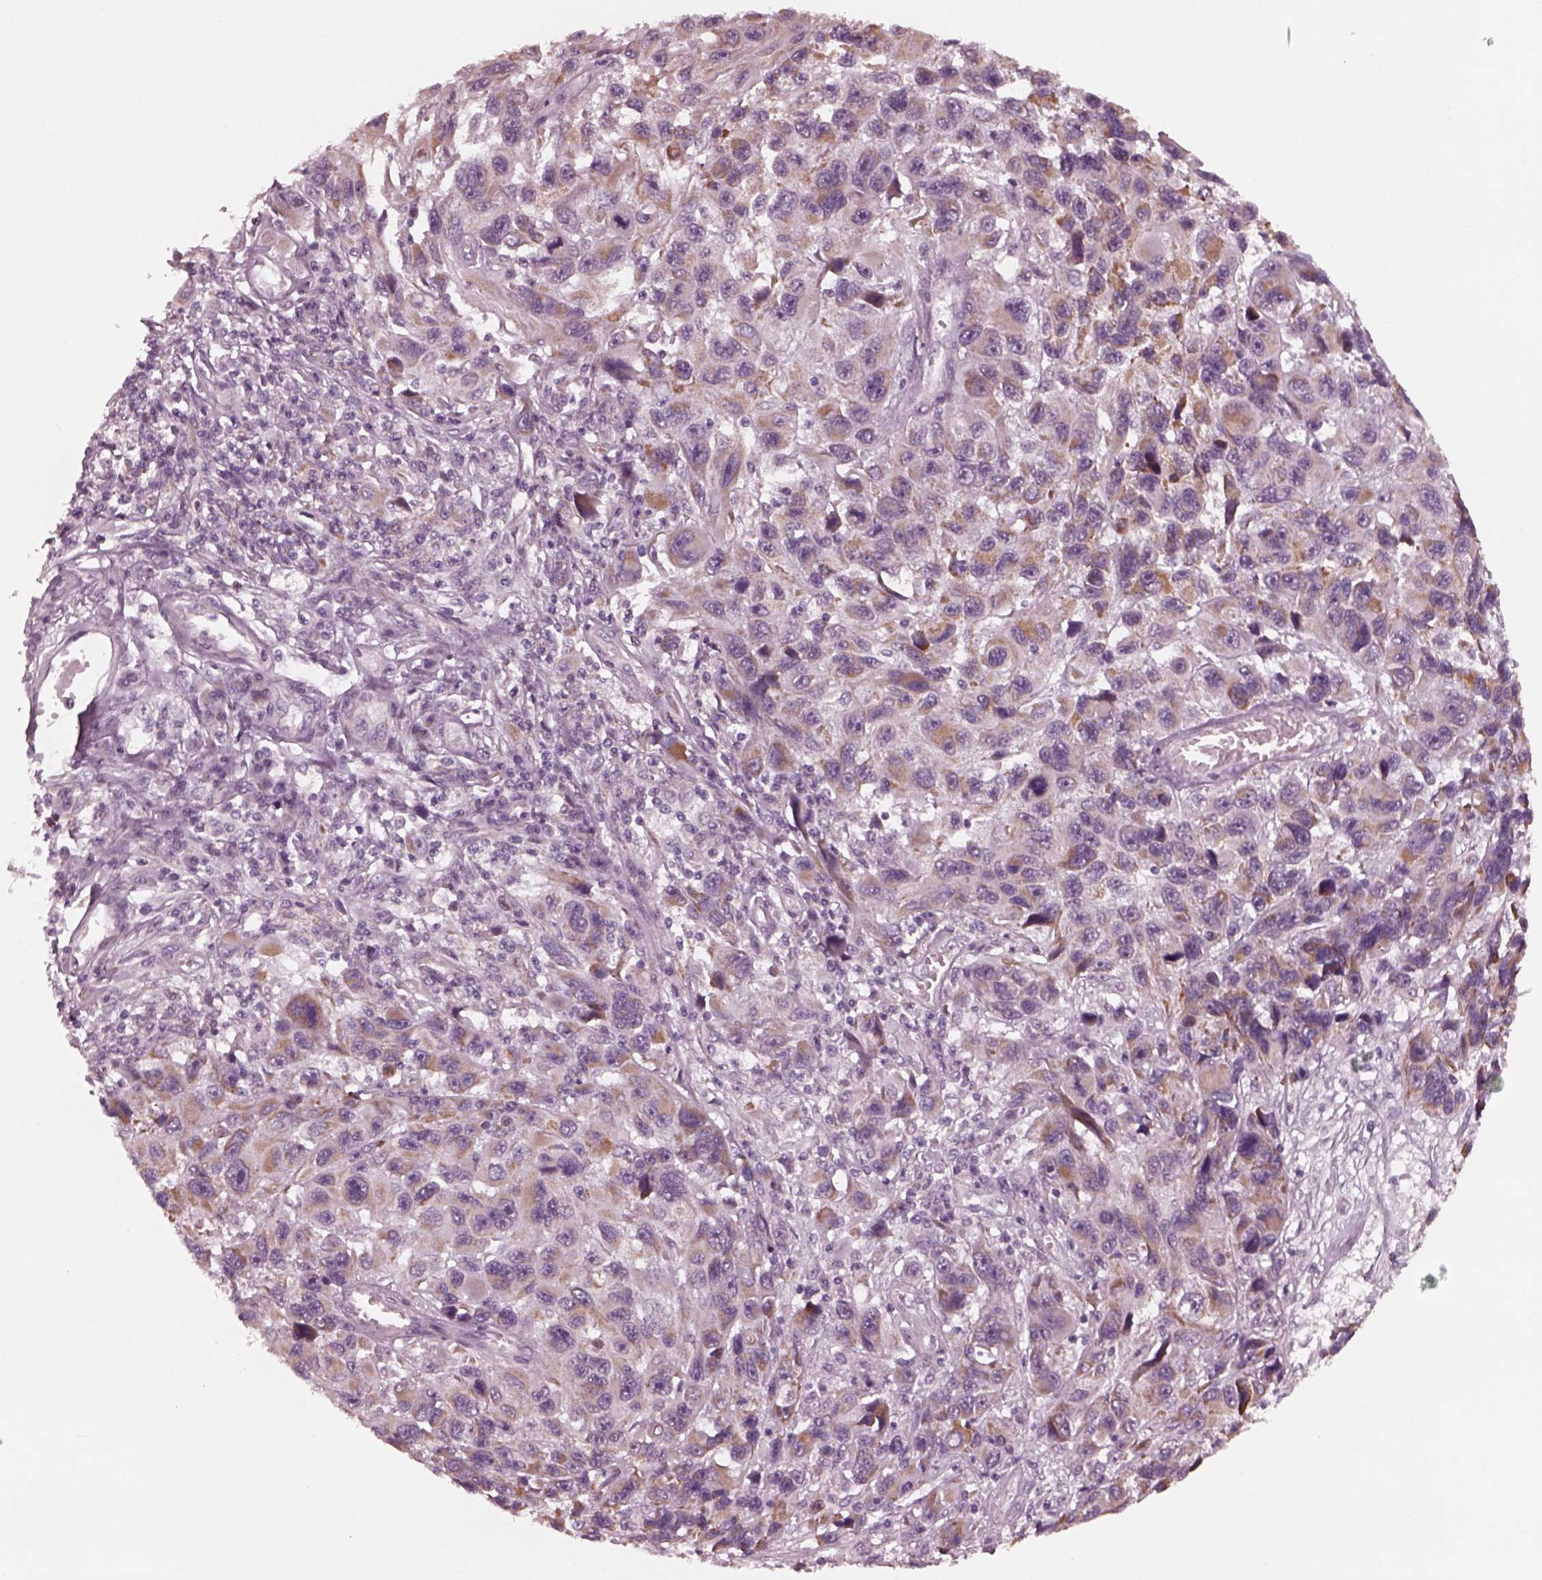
{"staining": {"intensity": "moderate", "quantity": "<25%", "location": "cytoplasmic/membranous"}, "tissue": "melanoma", "cell_type": "Tumor cells", "image_type": "cancer", "snomed": [{"axis": "morphology", "description": "Malignant melanoma, NOS"}, {"axis": "topography", "description": "Skin"}], "caption": "Immunohistochemical staining of malignant melanoma reveals low levels of moderate cytoplasmic/membranous positivity in approximately <25% of tumor cells. Nuclei are stained in blue.", "gene": "CELSR3", "patient": {"sex": "male", "age": 53}}